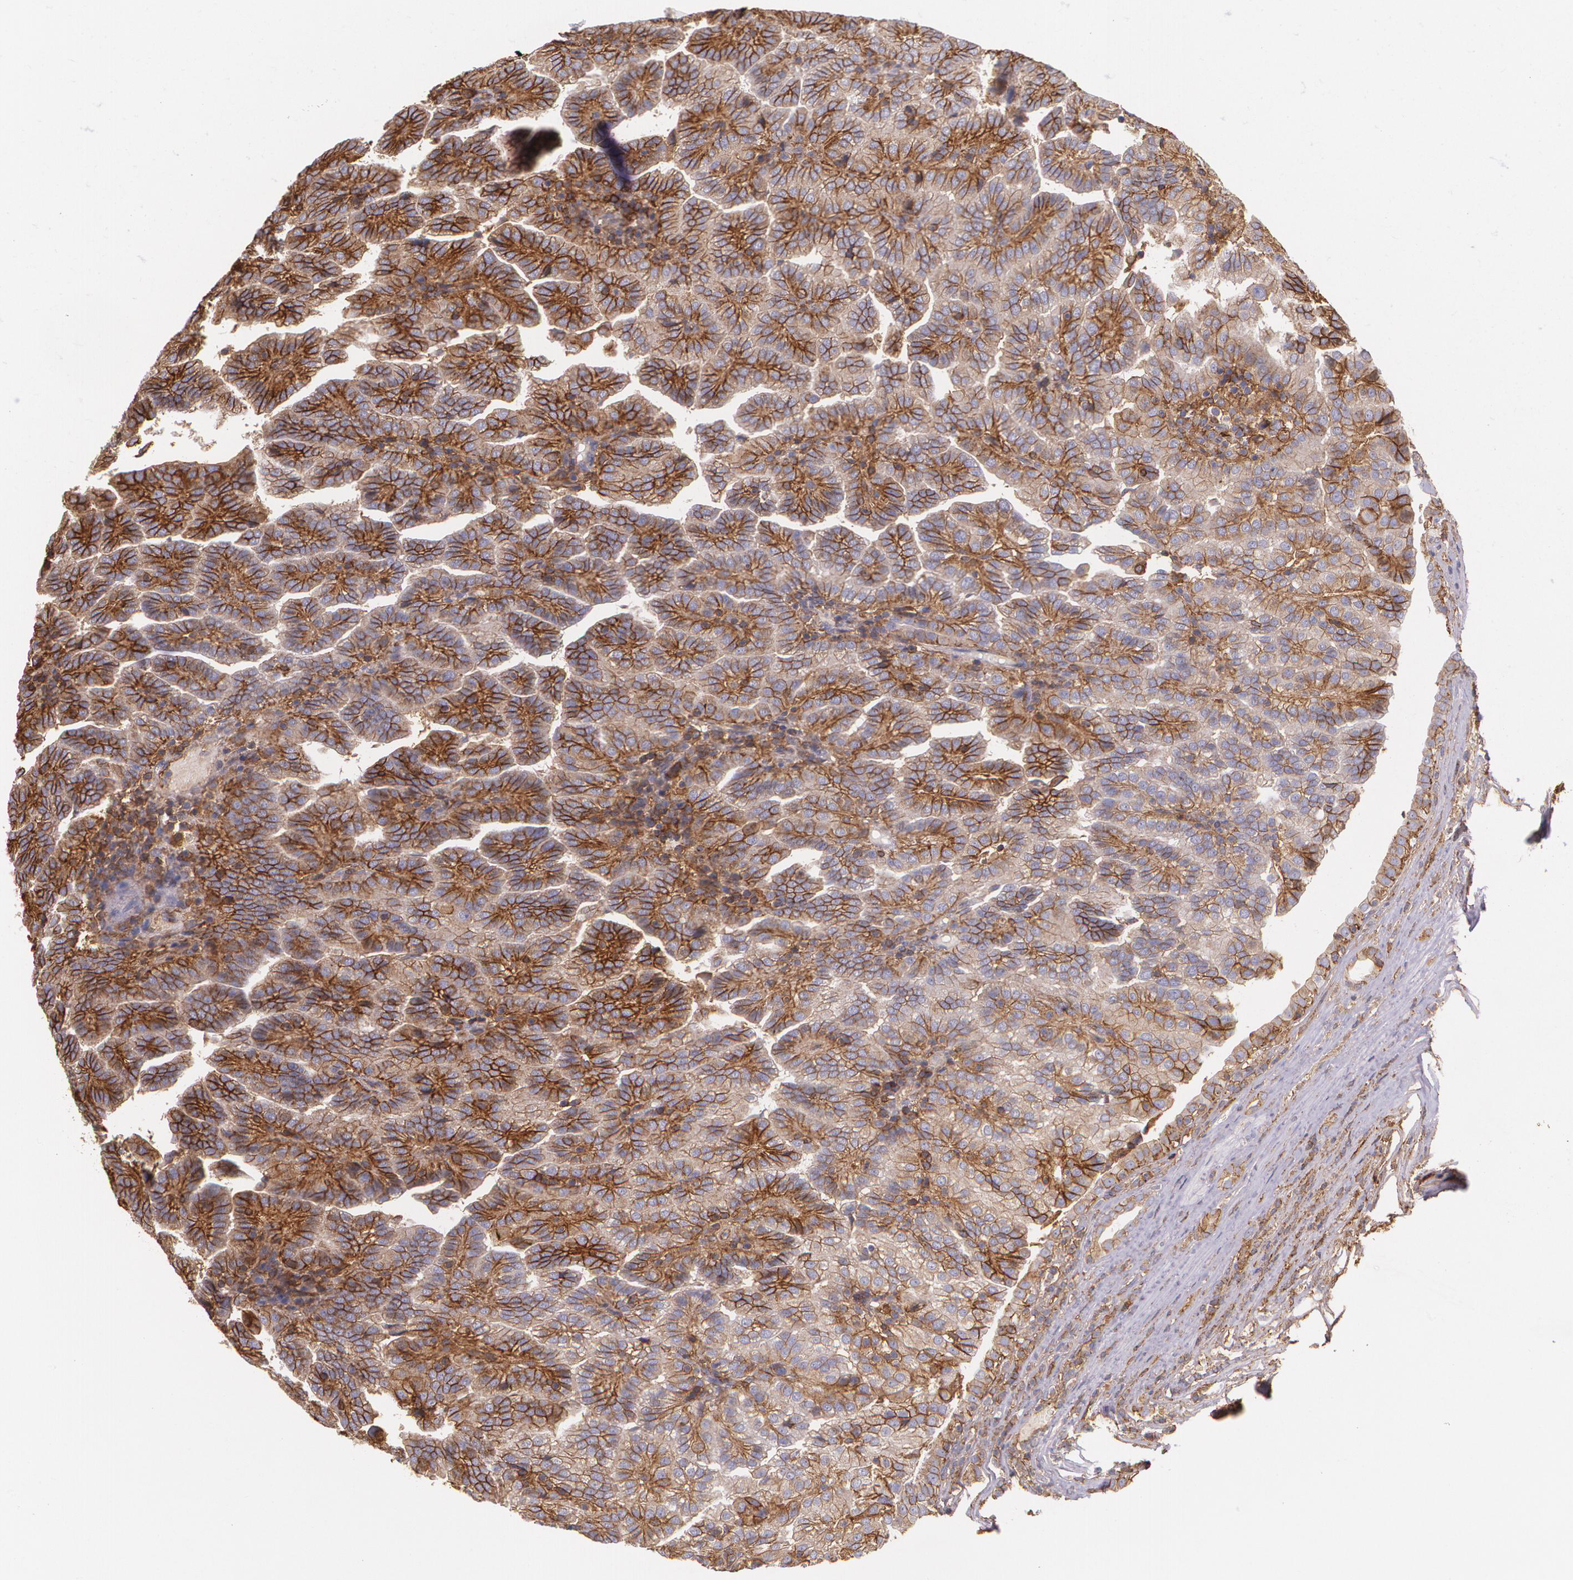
{"staining": {"intensity": "moderate", "quantity": ">75%", "location": "cytoplasmic/membranous"}, "tissue": "renal cancer", "cell_type": "Tumor cells", "image_type": "cancer", "snomed": [{"axis": "morphology", "description": "Adenocarcinoma, NOS"}, {"axis": "topography", "description": "Kidney"}], "caption": "Immunohistochemical staining of human renal adenocarcinoma demonstrates medium levels of moderate cytoplasmic/membranous positivity in approximately >75% of tumor cells. Immunohistochemistry (ihc) stains the protein in brown and the nuclei are stained blue.", "gene": "B2M", "patient": {"sex": "male", "age": 61}}